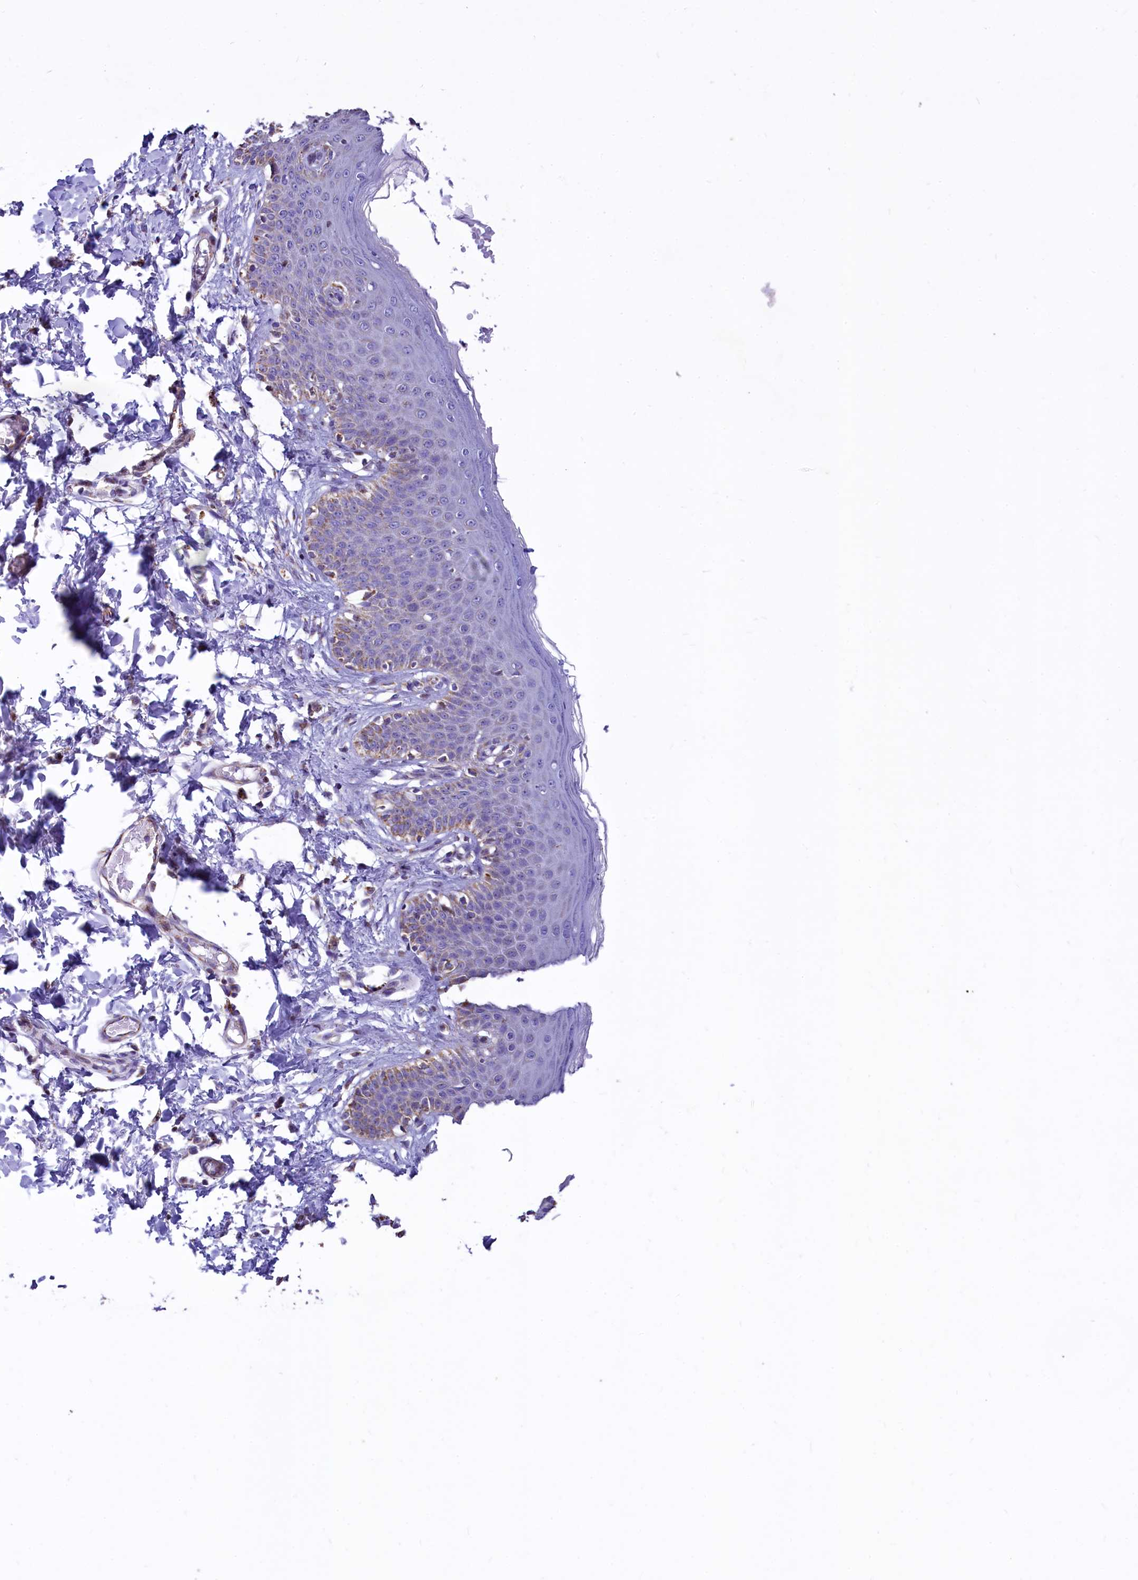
{"staining": {"intensity": "moderate", "quantity": "<25%", "location": "cytoplasmic/membranous,nuclear"}, "tissue": "skin", "cell_type": "Epidermal cells", "image_type": "normal", "snomed": [{"axis": "morphology", "description": "Normal tissue, NOS"}, {"axis": "topography", "description": "Vulva"}], "caption": "Skin stained with immunohistochemistry (IHC) displays moderate cytoplasmic/membranous,nuclear staining in approximately <25% of epidermal cells.", "gene": "VWCE", "patient": {"sex": "female", "age": 66}}